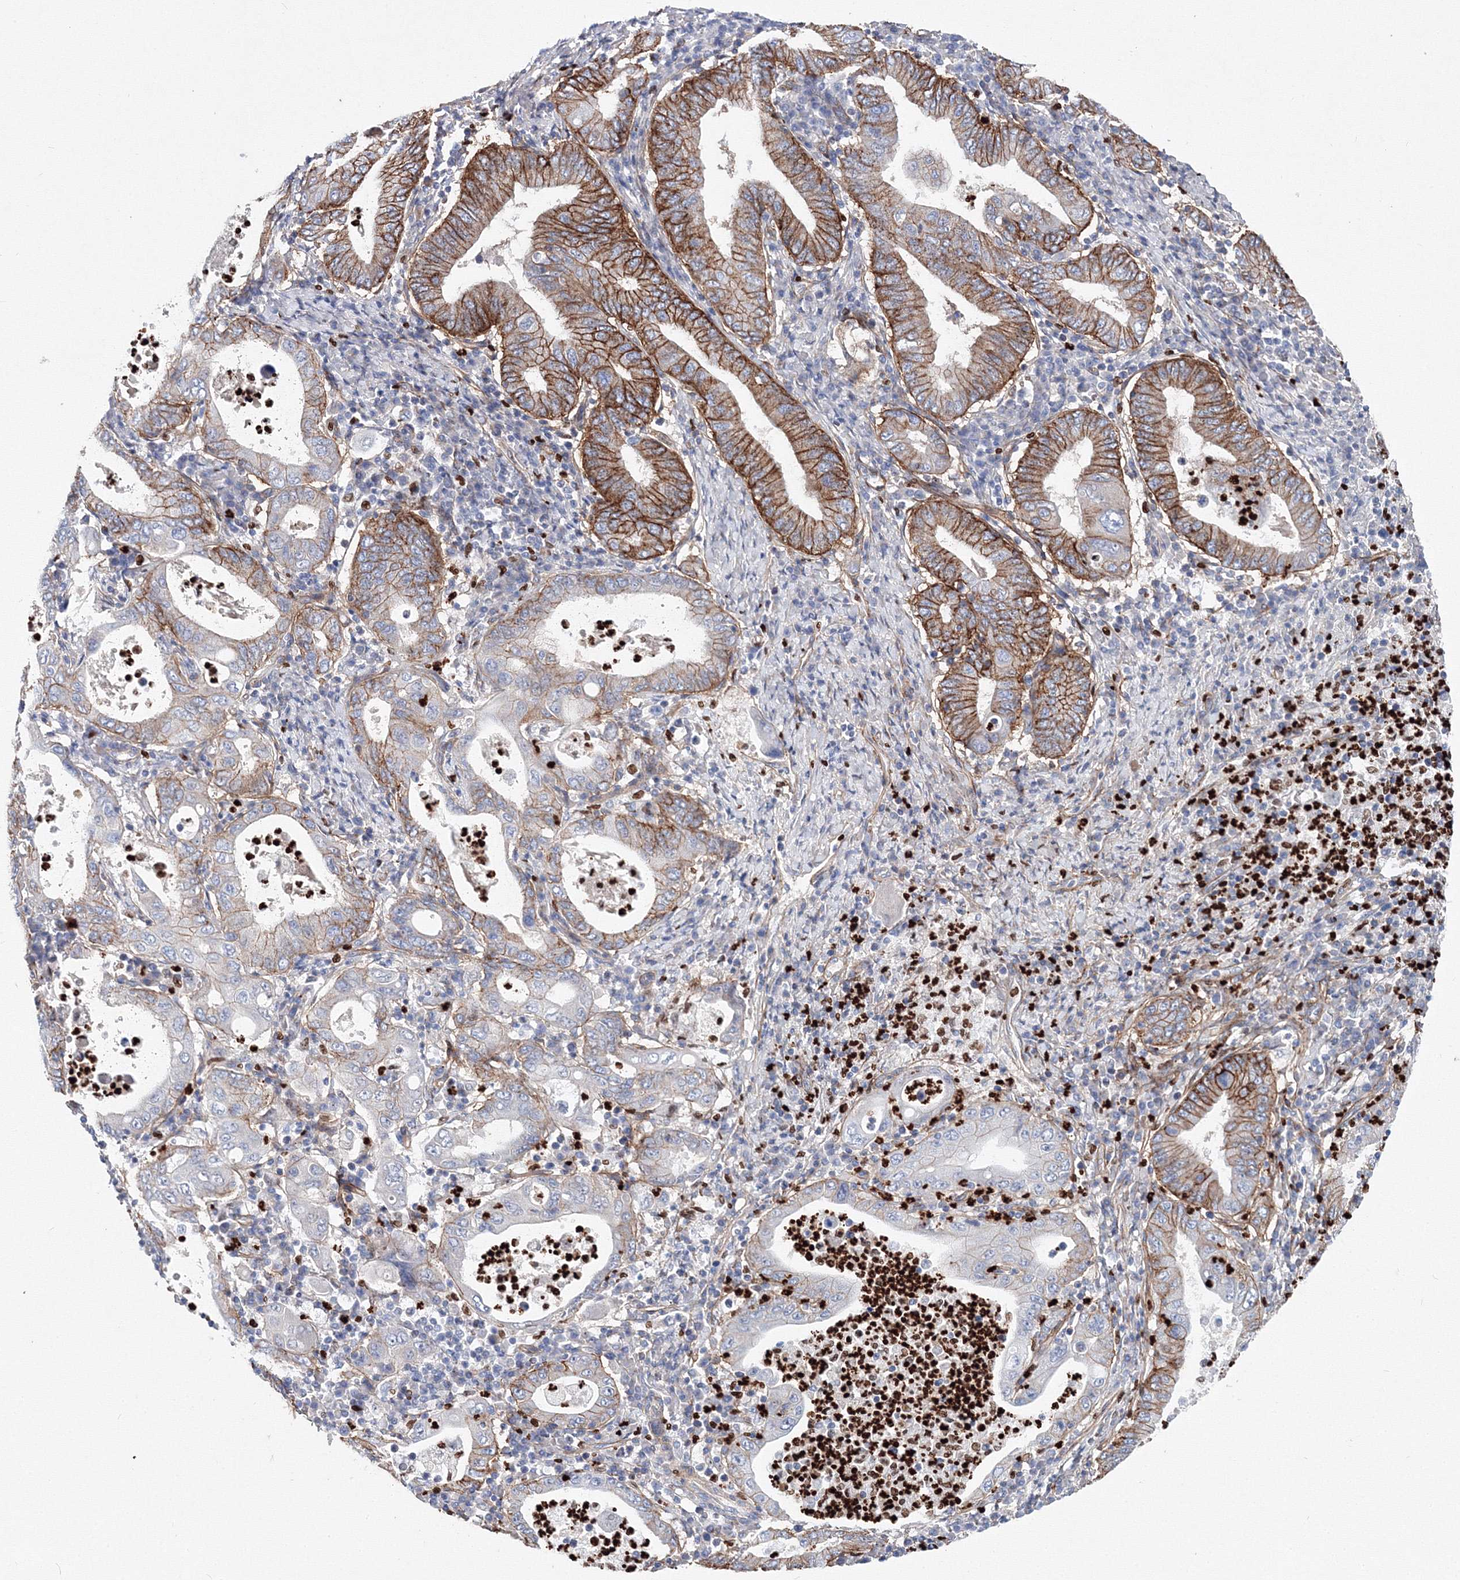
{"staining": {"intensity": "strong", "quantity": "25%-75%", "location": "cytoplasmic/membranous"}, "tissue": "stomach cancer", "cell_type": "Tumor cells", "image_type": "cancer", "snomed": [{"axis": "morphology", "description": "Normal tissue, NOS"}, {"axis": "morphology", "description": "Adenocarcinoma, NOS"}, {"axis": "topography", "description": "Esophagus"}, {"axis": "topography", "description": "Stomach, upper"}, {"axis": "topography", "description": "Peripheral nerve tissue"}], "caption": "Adenocarcinoma (stomach) stained with DAB (3,3'-diaminobenzidine) IHC shows high levels of strong cytoplasmic/membranous positivity in about 25%-75% of tumor cells.", "gene": "C11orf52", "patient": {"sex": "male", "age": 62}}